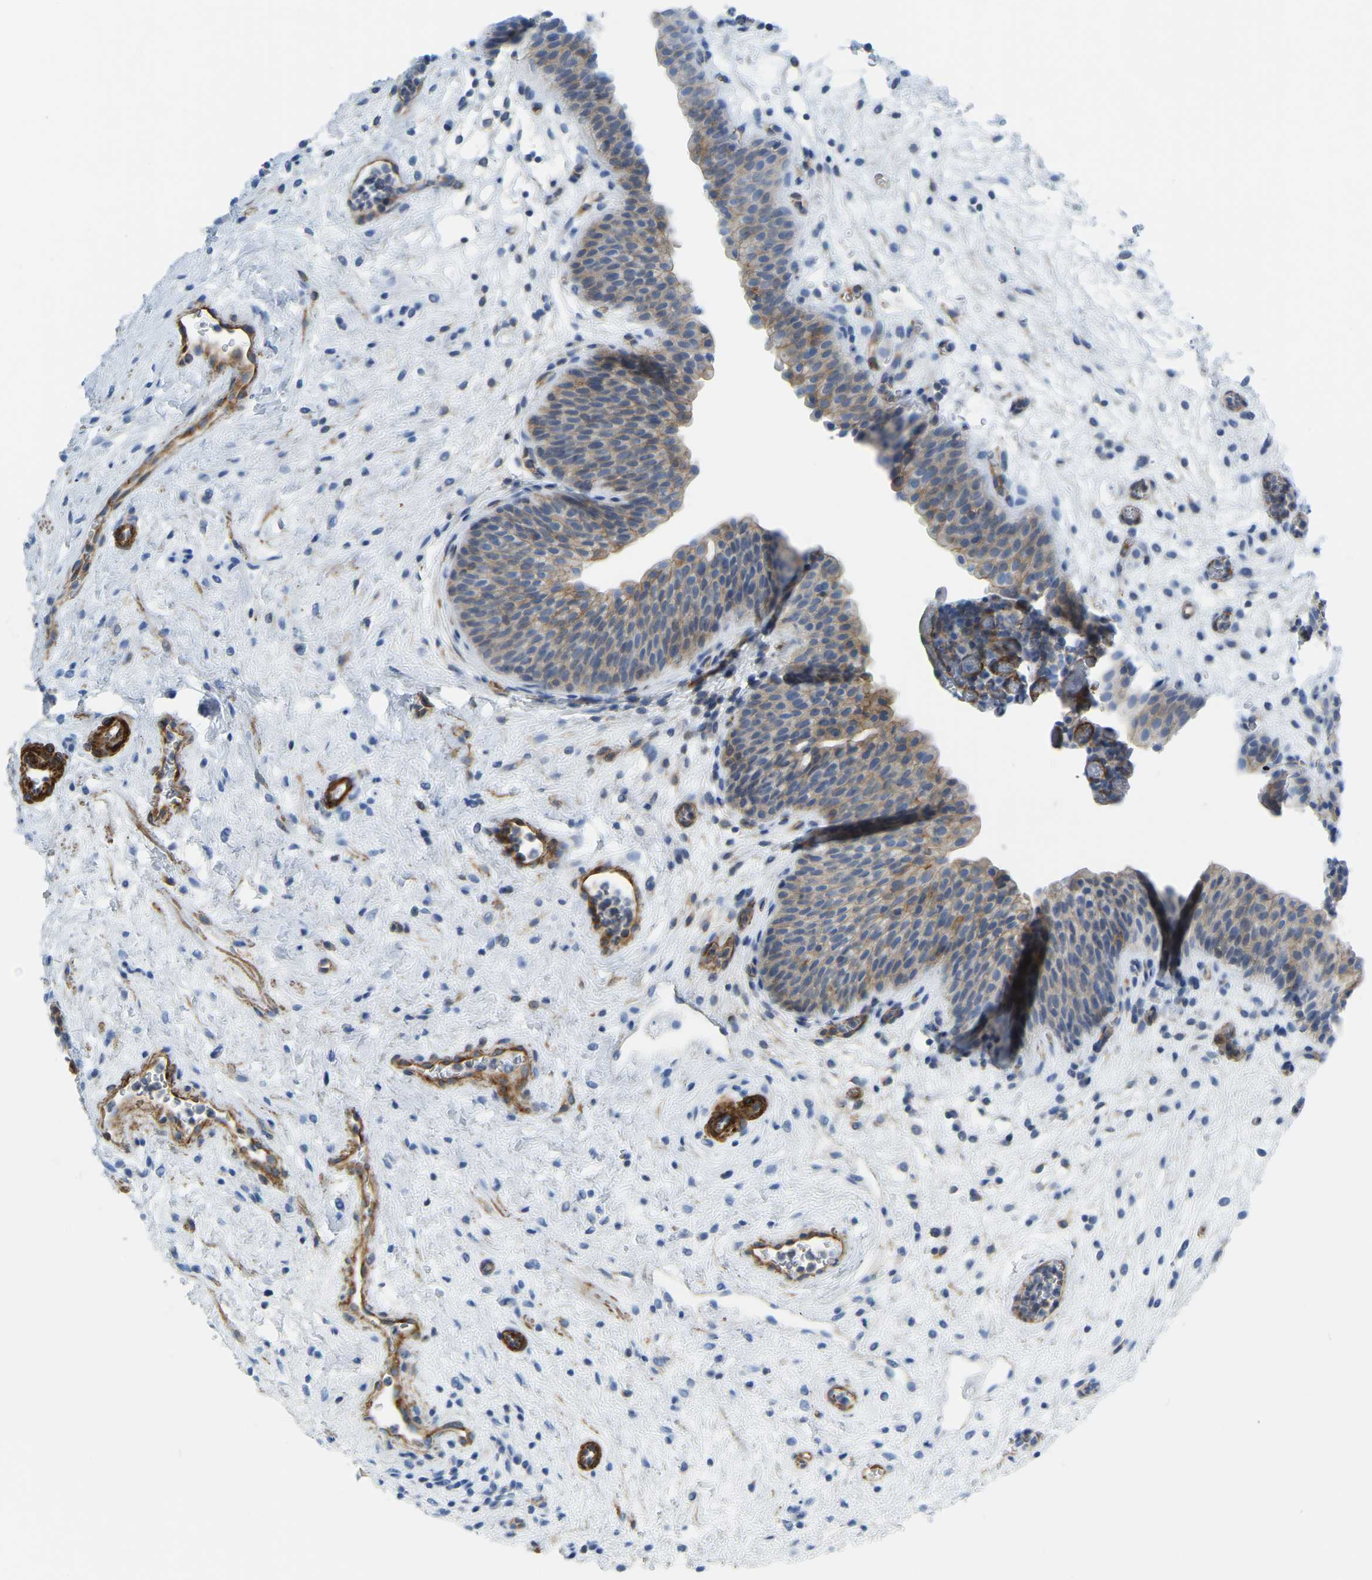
{"staining": {"intensity": "weak", "quantity": "<25%", "location": "cytoplasmic/membranous"}, "tissue": "urinary bladder", "cell_type": "Urothelial cells", "image_type": "normal", "snomed": [{"axis": "morphology", "description": "Normal tissue, NOS"}, {"axis": "topography", "description": "Urinary bladder"}], "caption": "This is an IHC micrograph of benign urinary bladder. There is no staining in urothelial cells.", "gene": "MYL3", "patient": {"sex": "male", "age": 37}}